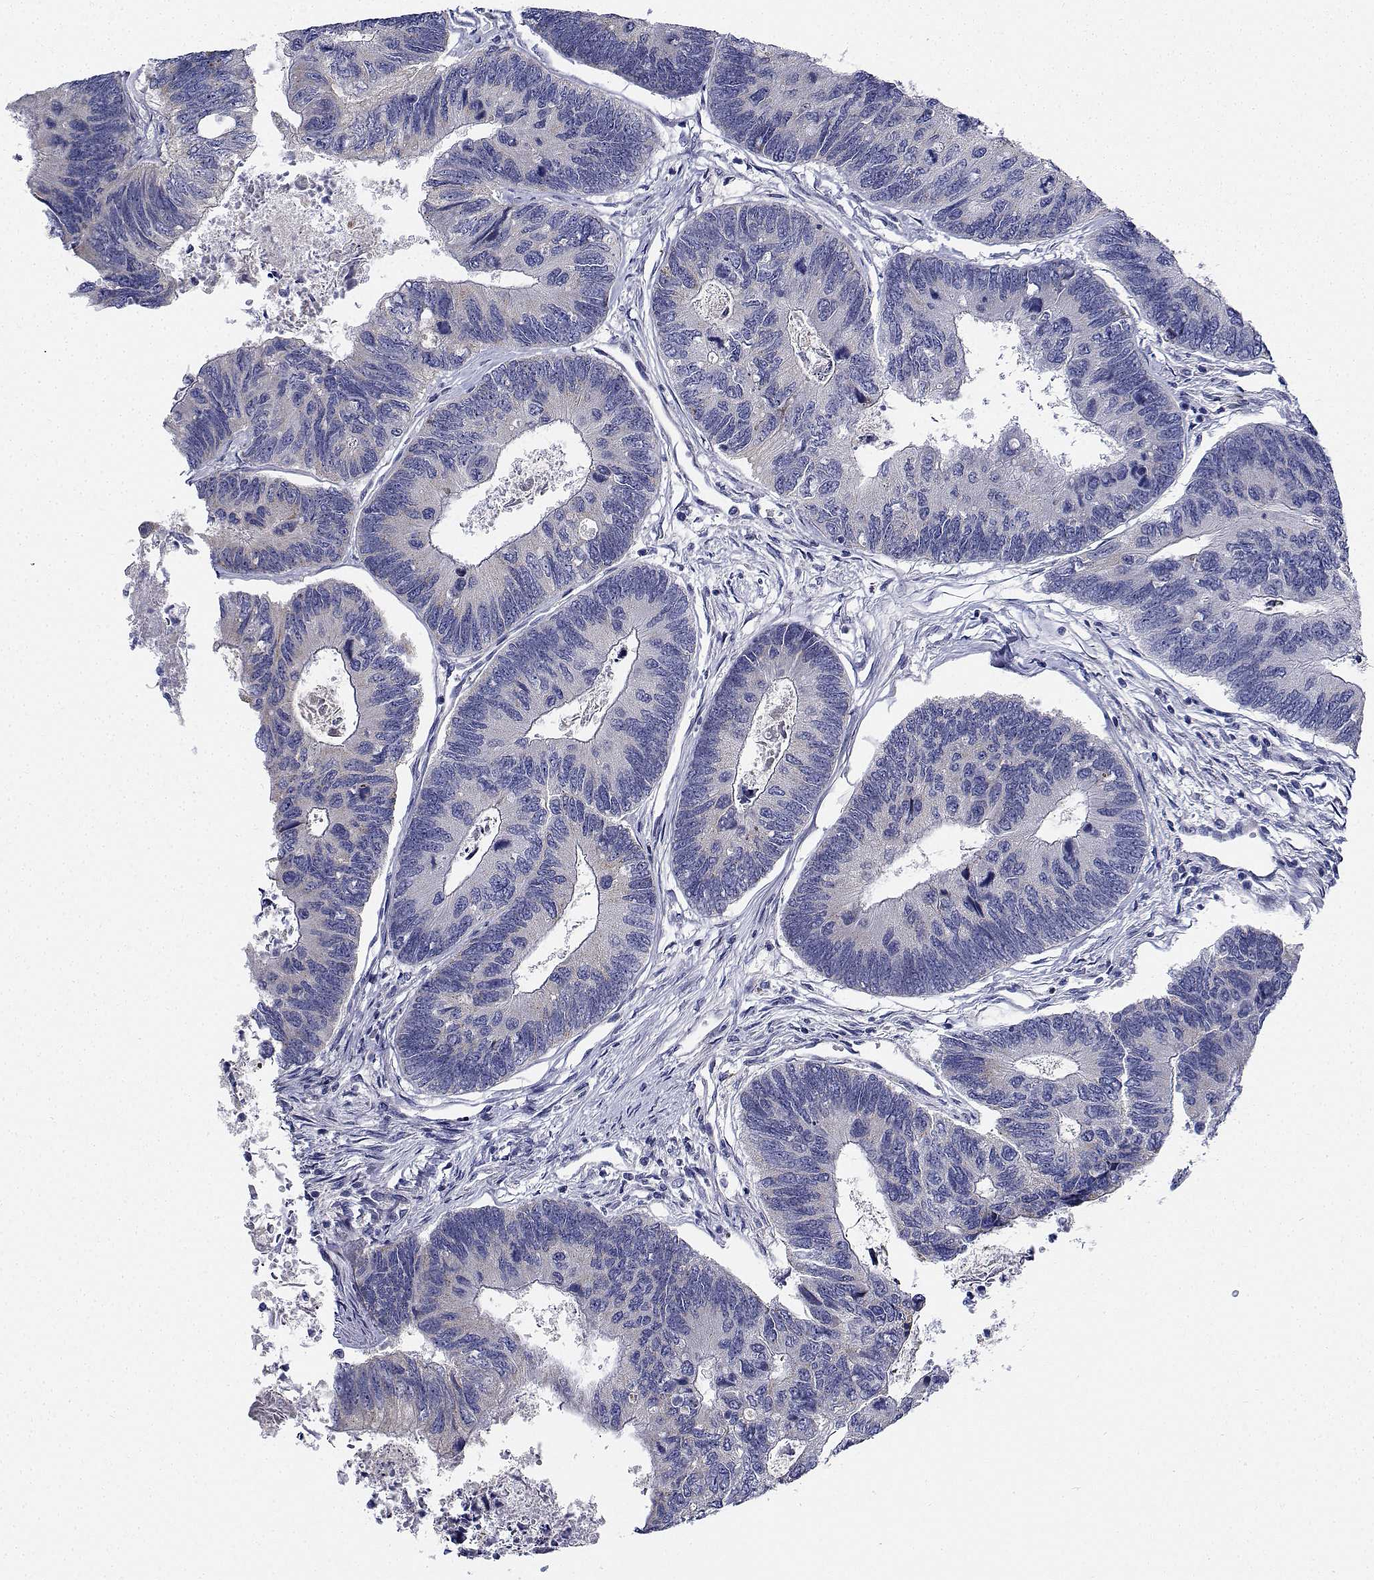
{"staining": {"intensity": "negative", "quantity": "none", "location": "none"}, "tissue": "colorectal cancer", "cell_type": "Tumor cells", "image_type": "cancer", "snomed": [{"axis": "morphology", "description": "Adenocarcinoma, NOS"}, {"axis": "topography", "description": "Colon"}], "caption": "The histopathology image demonstrates no staining of tumor cells in colorectal adenocarcinoma. (DAB (3,3'-diaminobenzidine) immunohistochemistry with hematoxylin counter stain).", "gene": "CDHR3", "patient": {"sex": "female", "age": 67}}